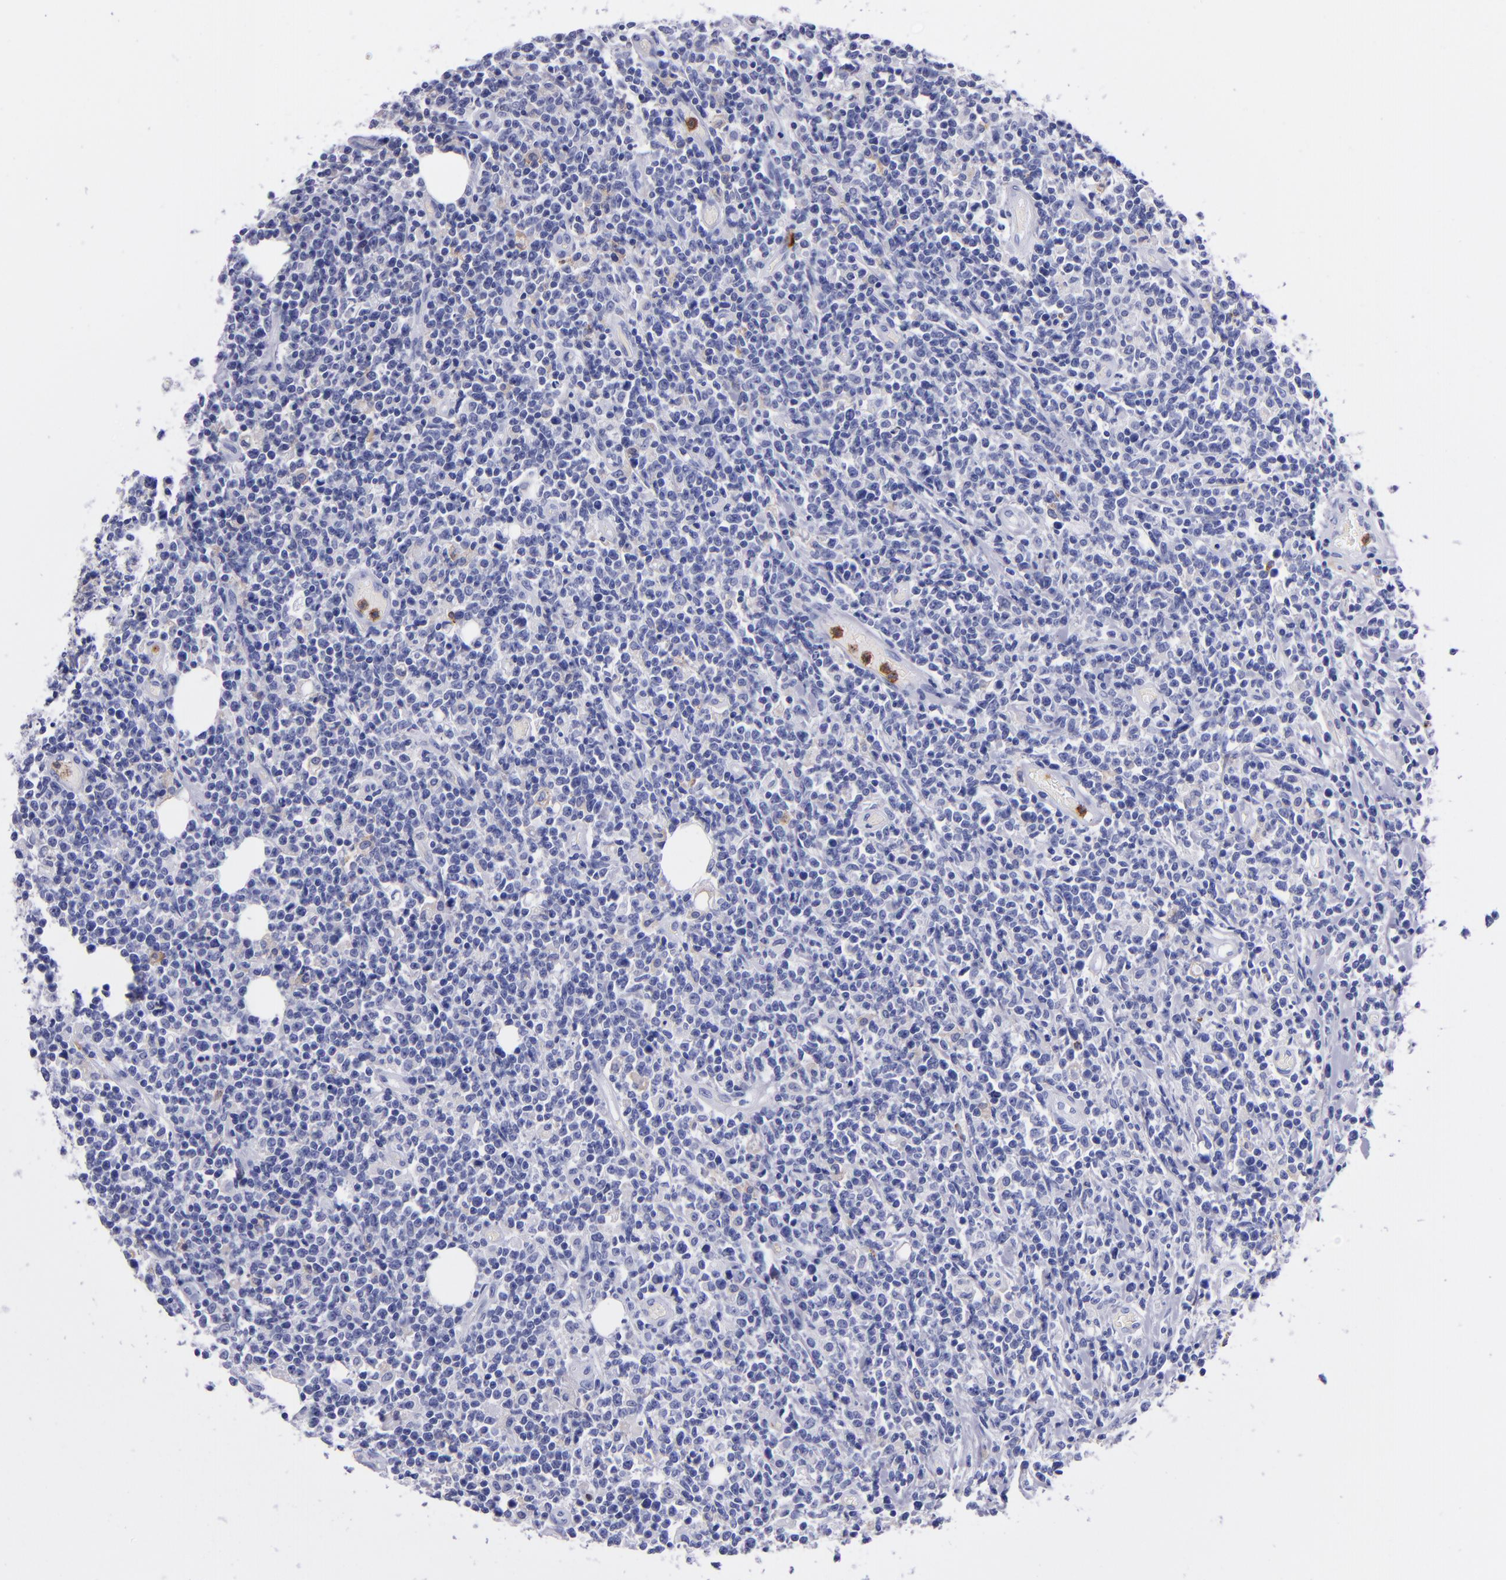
{"staining": {"intensity": "negative", "quantity": "none", "location": "none"}, "tissue": "lymphoma", "cell_type": "Tumor cells", "image_type": "cancer", "snomed": [{"axis": "morphology", "description": "Malignant lymphoma, non-Hodgkin's type, High grade"}, {"axis": "topography", "description": "Colon"}], "caption": "A high-resolution micrograph shows IHC staining of lymphoma, which exhibits no significant expression in tumor cells.", "gene": "CR1", "patient": {"sex": "male", "age": 82}}